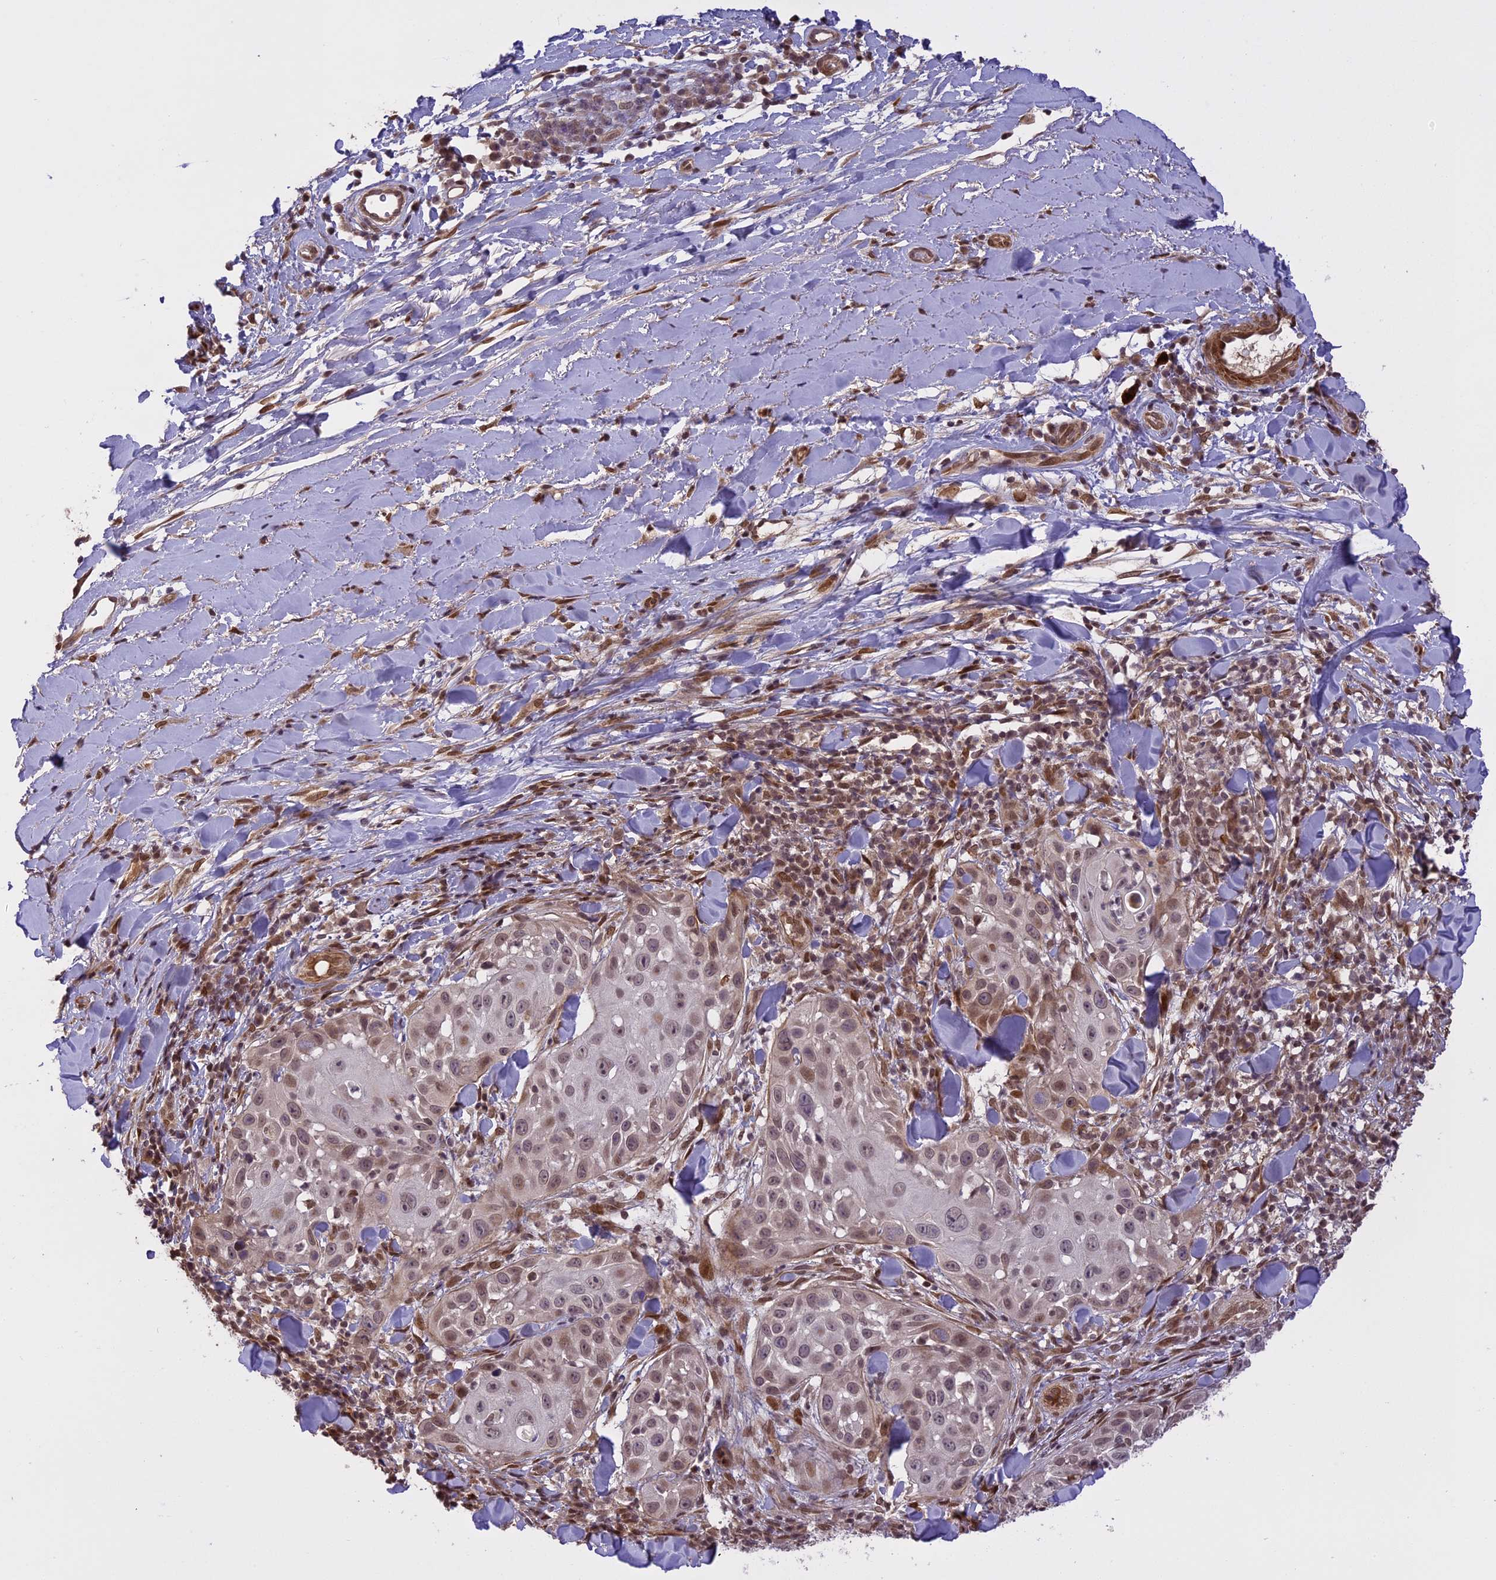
{"staining": {"intensity": "weak", "quantity": "<25%", "location": "nuclear"}, "tissue": "skin cancer", "cell_type": "Tumor cells", "image_type": "cancer", "snomed": [{"axis": "morphology", "description": "Squamous cell carcinoma, NOS"}, {"axis": "topography", "description": "Skin"}], "caption": "This histopathology image is of skin squamous cell carcinoma stained with immunohistochemistry (IHC) to label a protein in brown with the nuclei are counter-stained blue. There is no expression in tumor cells.", "gene": "PRELID2", "patient": {"sex": "female", "age": 44}}